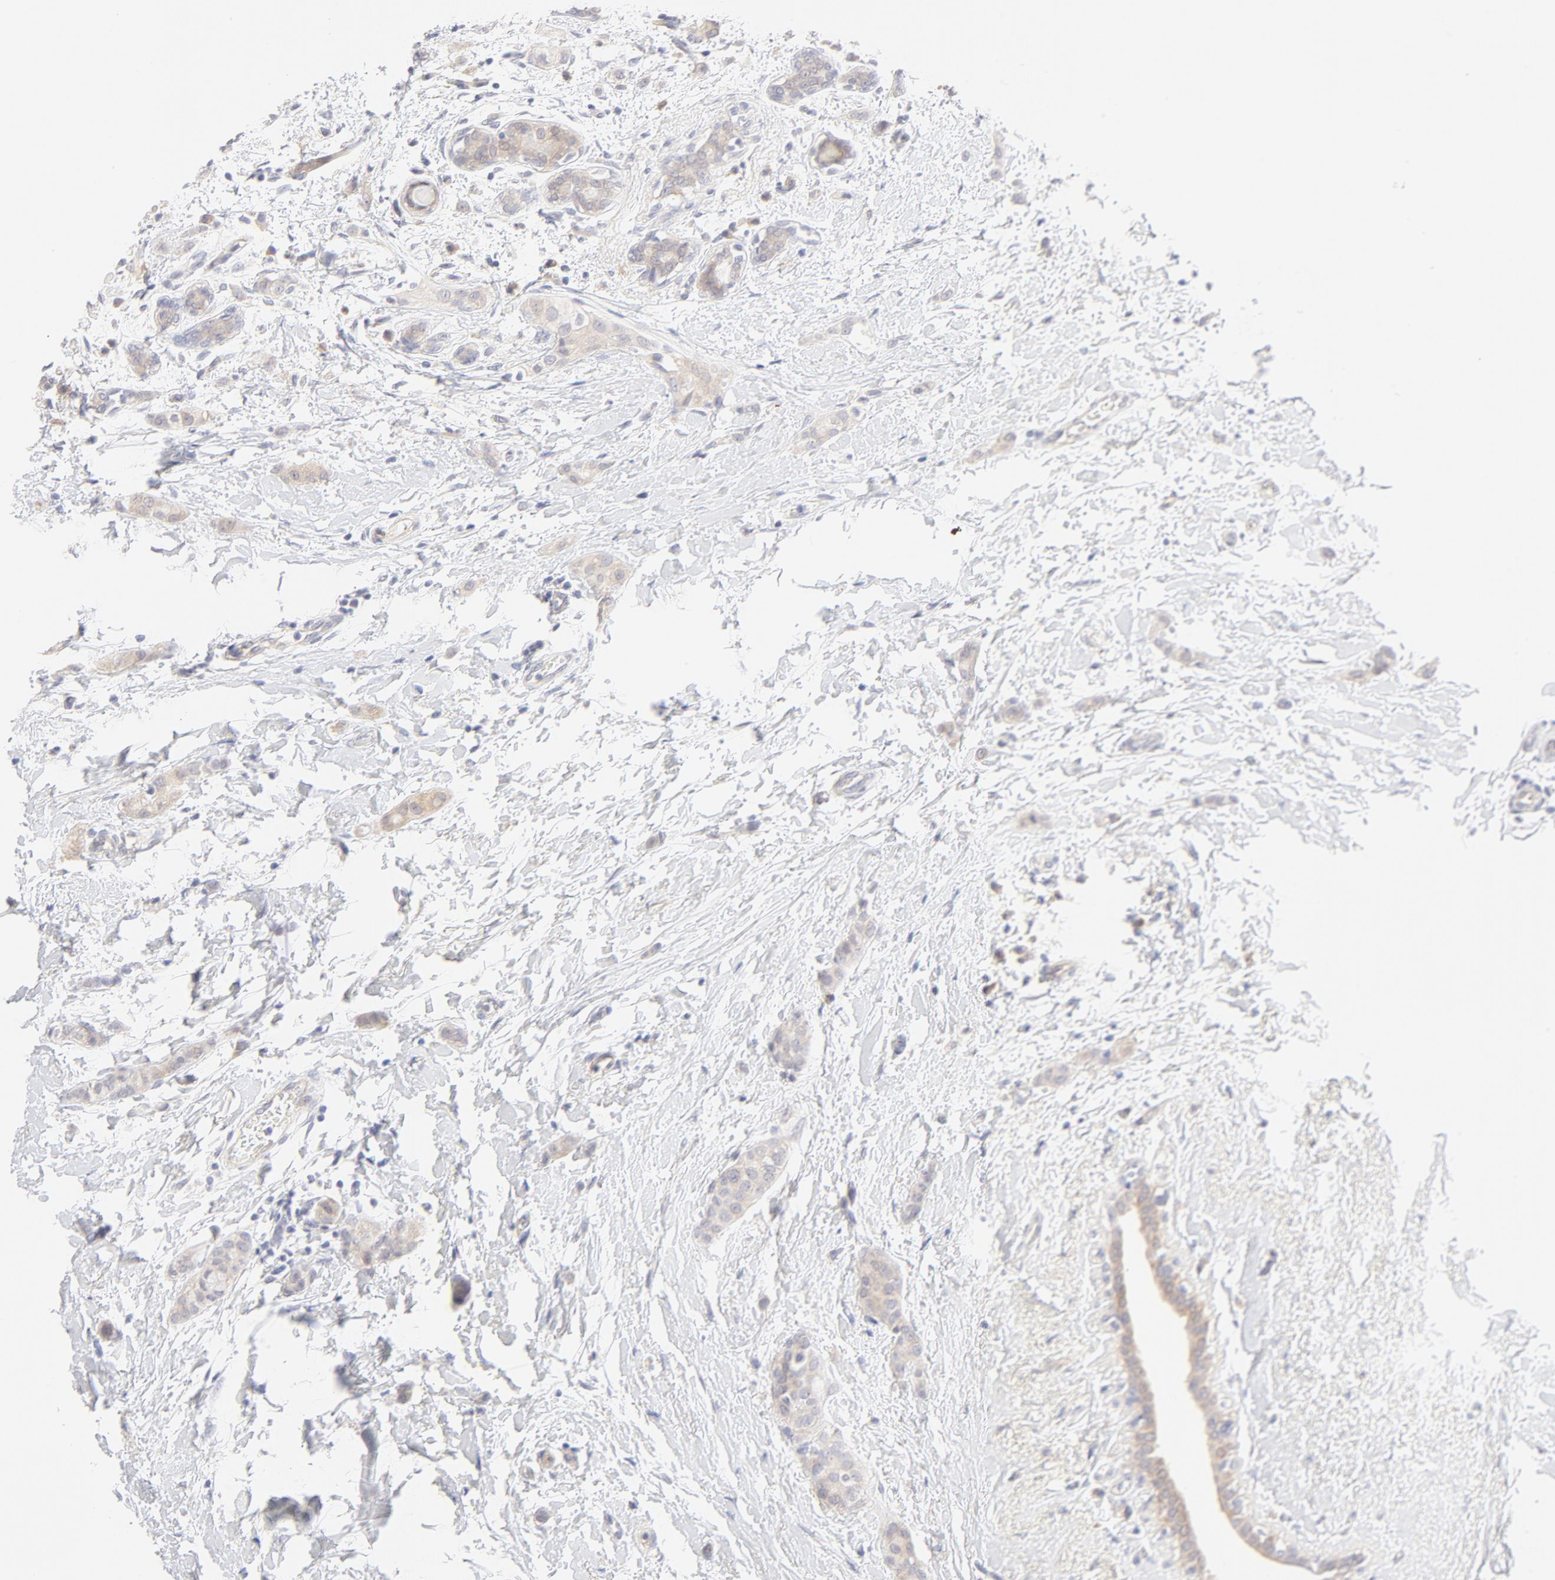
{"staining": {"intensity": "moderate", "quantity": "25%-75%", "location": "cytoplasmic/membranous"}, "tissue": "breast cancer", "cell_type": "Tumor cells", "image_type": "cancer", "snomed": [{"axis": "morphology", "description": "Lobular carcinoma"}, {"axis": "topography", "description": "Breast"}], "caption": "Immunohistochemistry (IHC) of breast cancer shows medium levels of moderate cytoplasmic/membranous positivity in about 25%-75% of tumor cells. (DAB (3,3'-diaminobenzidine) IHC, brown staining for protein, blue staining for nuclei).", "gene": "NKX2-2", "patient": {"sex": "female", "age": 55}}